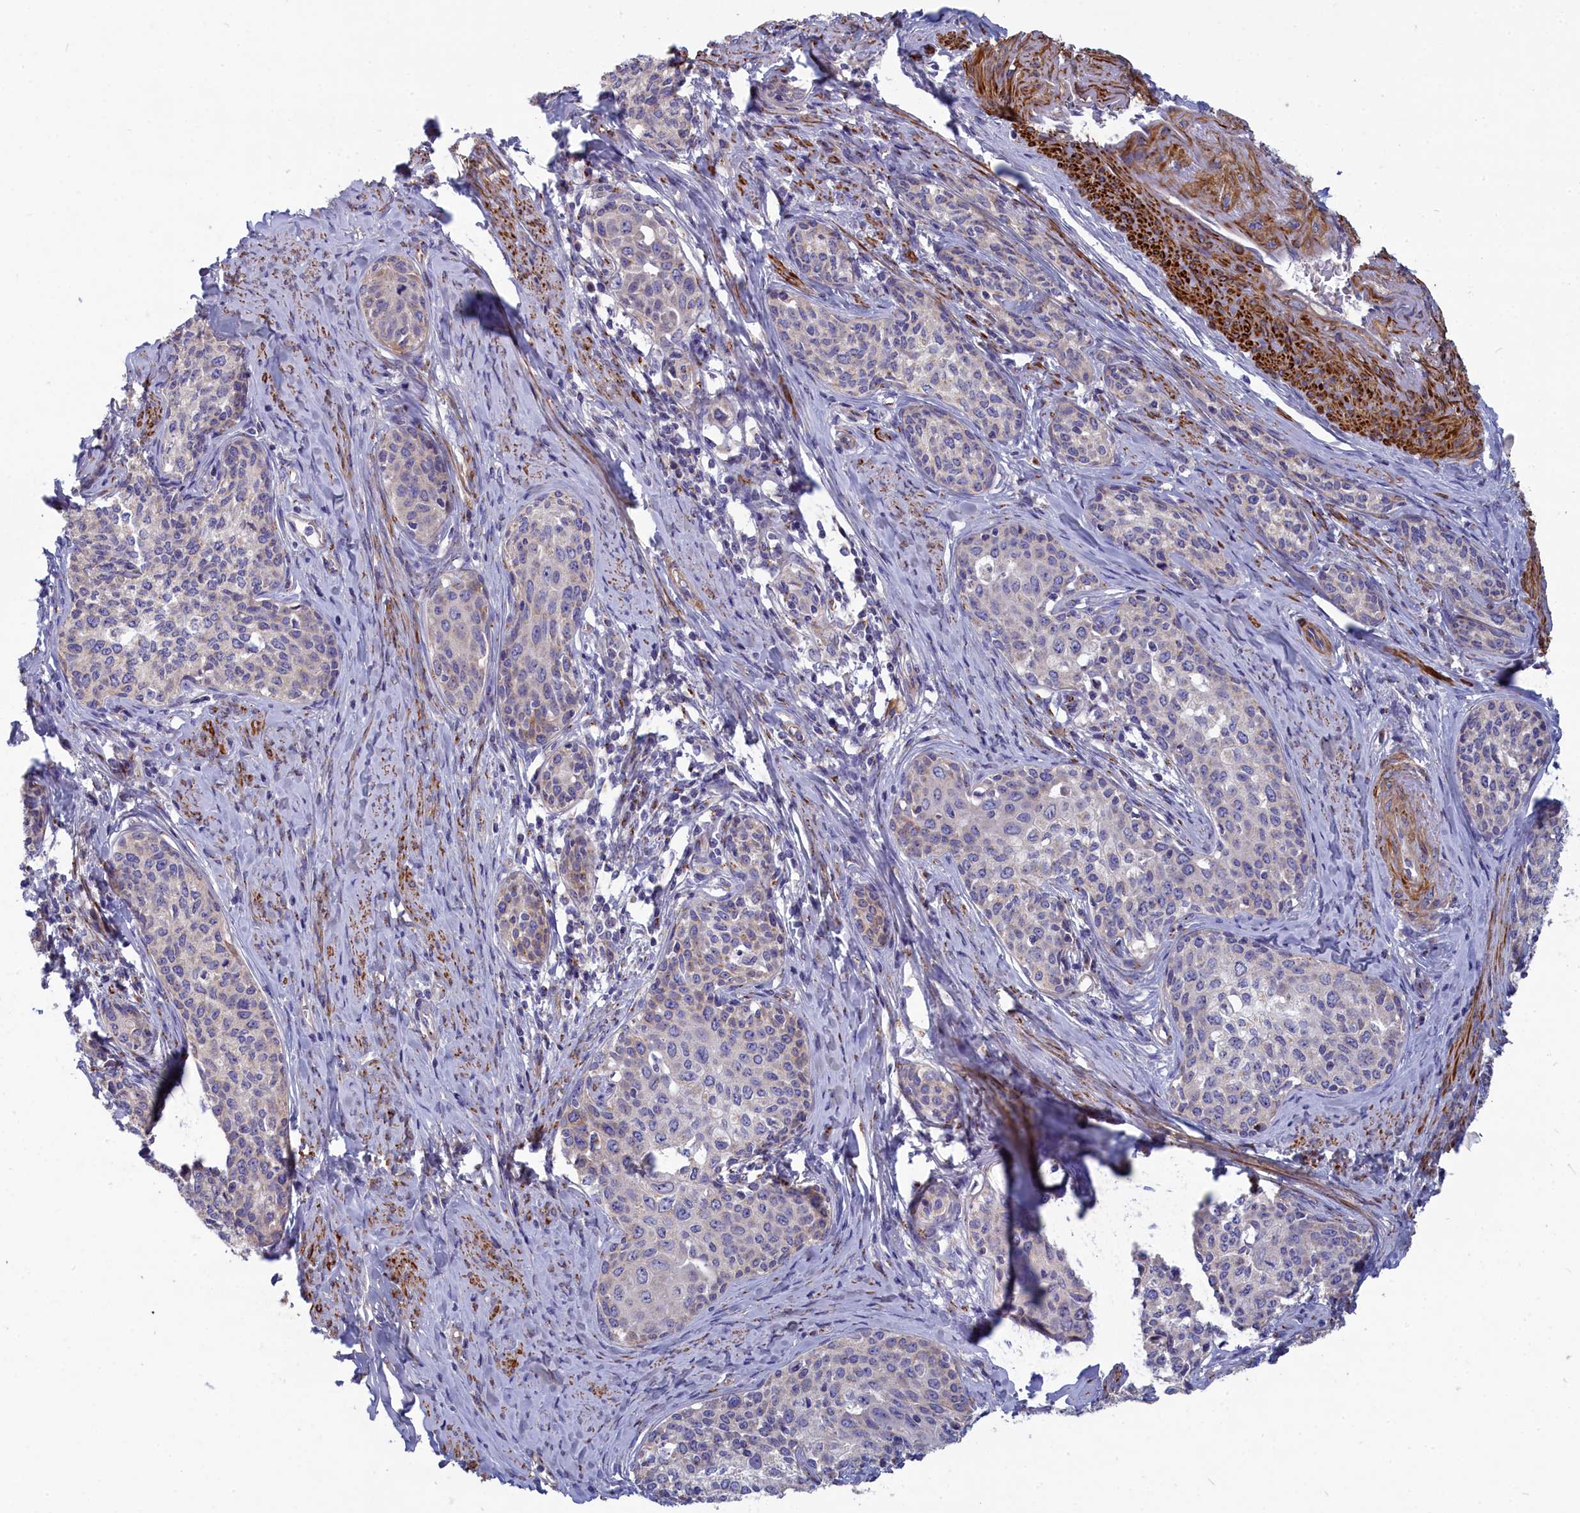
{"staining": {"intensity": "weak", "quantity": "<25%", "location": "cytoplasmic/membranous"}, "tissue": "cervical cancer", "cell_type": "Tumor cells", "image_type": "cancer", "snomed": [{"axis": "morphology", "description": "Squamous cell carcinoma, NOS"}, {"axis": "morphology", "description": "Adenocarcinoma, NOS"}, {"axis": "topography", "description": "Cervix"}], "caption": "High power microscopy histopathology image of an immunohistochemistry histopathology image of cervical cancer, revealing no significant positivity in tumor cells.", "gene": "TUBGCP4", "patient": {"sex": "female", "age": 52}}